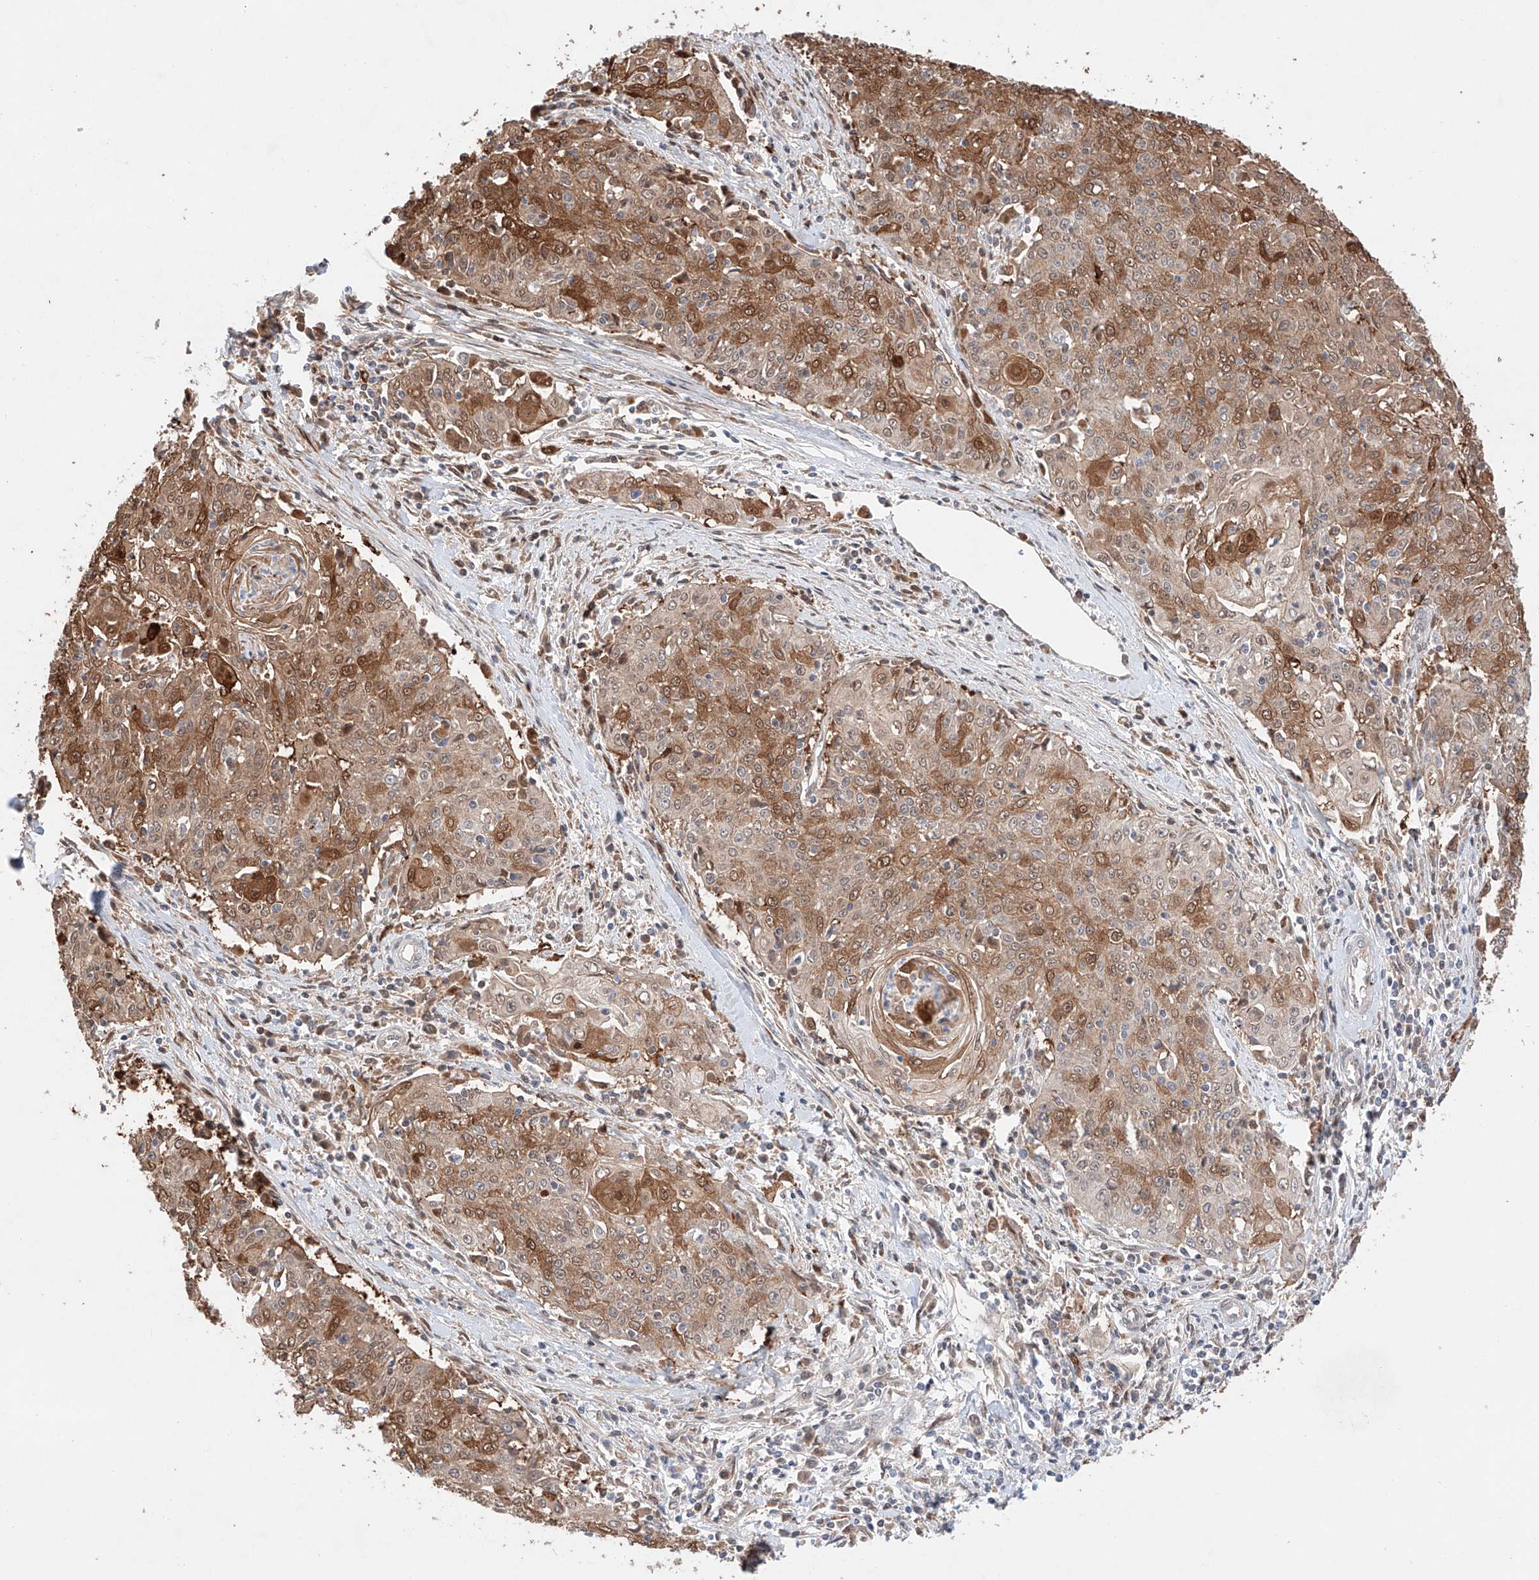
{"staining": {"intensity": "moderate", "quantity": ">75%", "location": "cytoplasmic/membranous,nuclear"}, "tissue": "cervical cancer", "cell_type": "Tumor cells", "image_type": "cancer", "snomed": [{"axis": "morphology", "description": "Squamous cell carcinoma, NOS"}, {"axis": "topography", "description": "Cervix"}], "caption": "Protein analysis of cervical squamous cell carcinoma tissue demonstrates moderate cytoplasmic/membranous and nuclear expression in approximately >75% of tumor cells. Nuclei are stained in blue.", "gene": "GCNT1", "patient": {"sex": "female", "age": 48}}